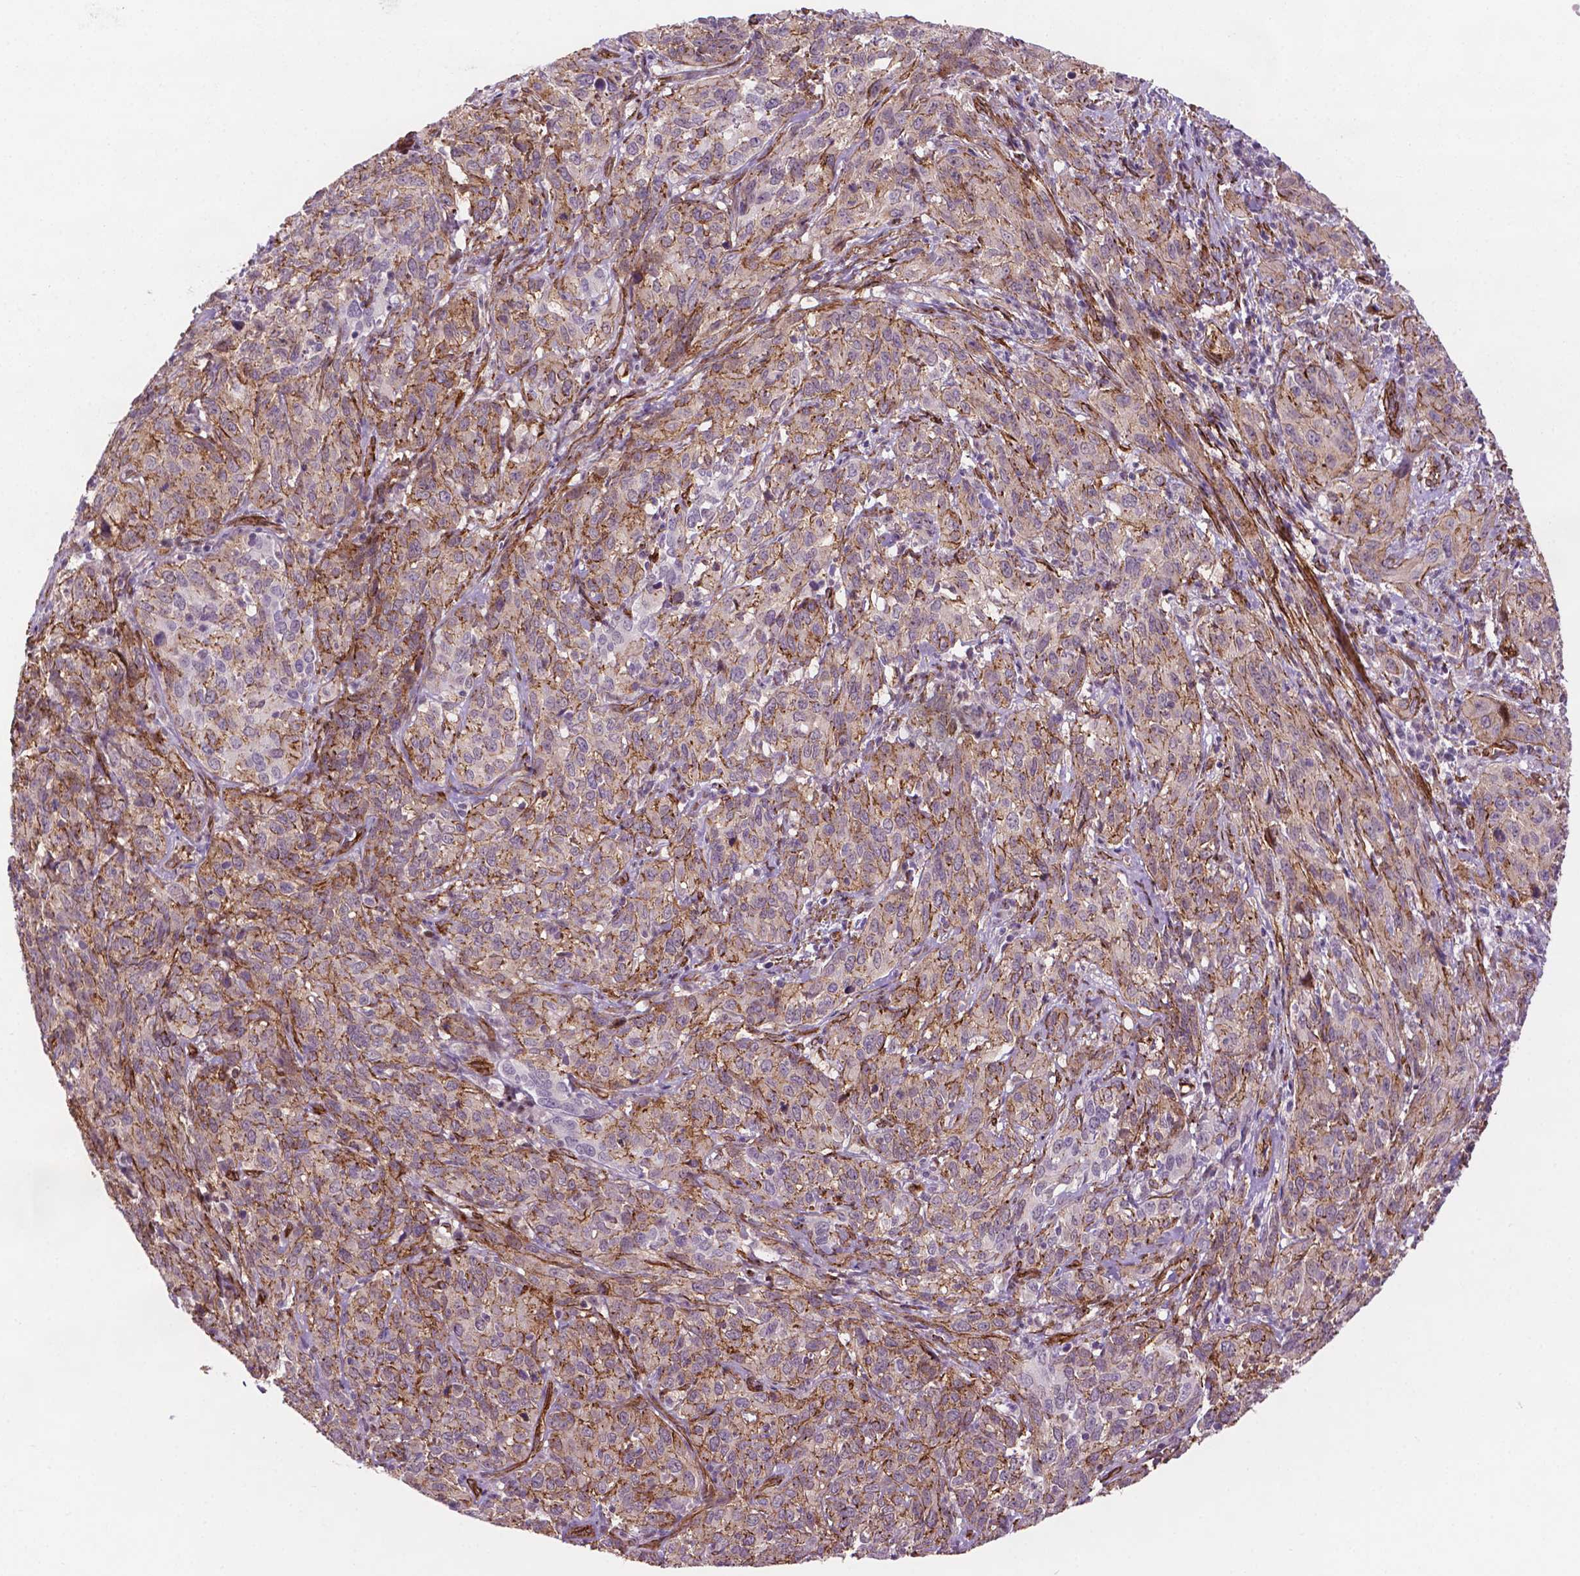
{"staining": {"intensity": "moderate", "quantity": "25%-75%", "location": "cytoplasmic/membranous"}, "tissue": "cervical cancer", "cell_type": "Tumor cells", "image_type": "cancer", "snomed": [{"axis": "morphology", "description": "Squamous cell carcinoma, NOS"}, {"axis": "topography", "description": "Cervix"}], "caption": "Tumor cells exhibit medium levels of moderate cytoplasmic/membranous staining in approximately 25%-75% of cells in cervical cancer (squamous cell carcinoma). (Stains: DAB (3,3'-diaminobenzidine) in brown, nuclei in blue, Microscopy: brightfield microscopy at high magnification).", "gene": "EGFL8", "patient": {"sex": "female", "age": 51}}